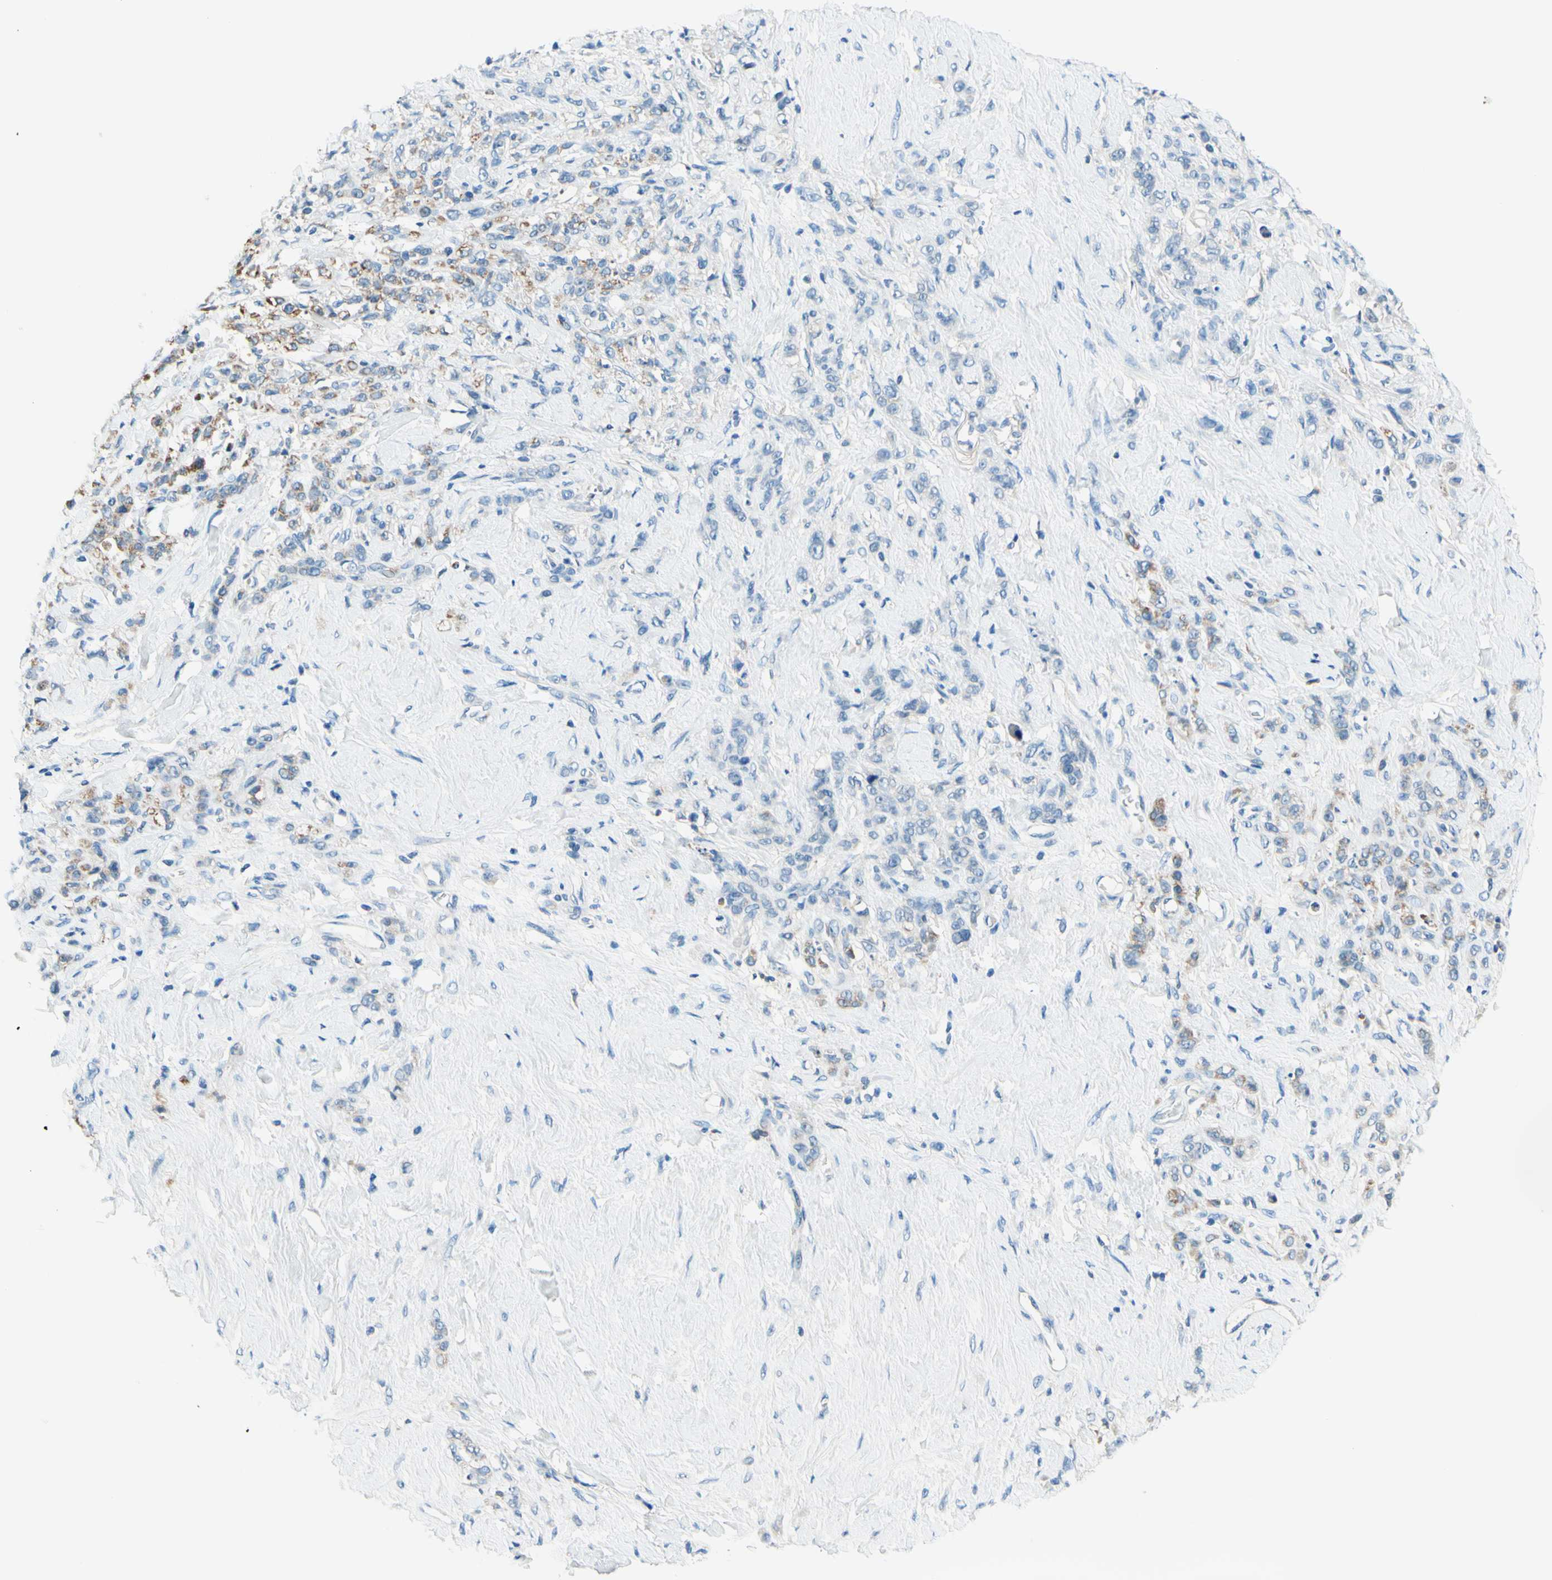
{"staining": {"intensity": "negative", "quantity": "none", "location": "none"}, "tissue": "stomach cancer", "cell_type": "Tumor cells", "image_type": "cancer", "snomed": [{"axis": "morphology", "description": "Adenocarcinoma, NOS"}, {"axis": "topography", "description": "Stomach"}], "caption": "Human stomach adenocarcinoma stained for a protein using immunohistochemistry shows no expression in tumor cells.", "gene": "SIGLEC9", "patient": {"sex": "male", "age": 82}}